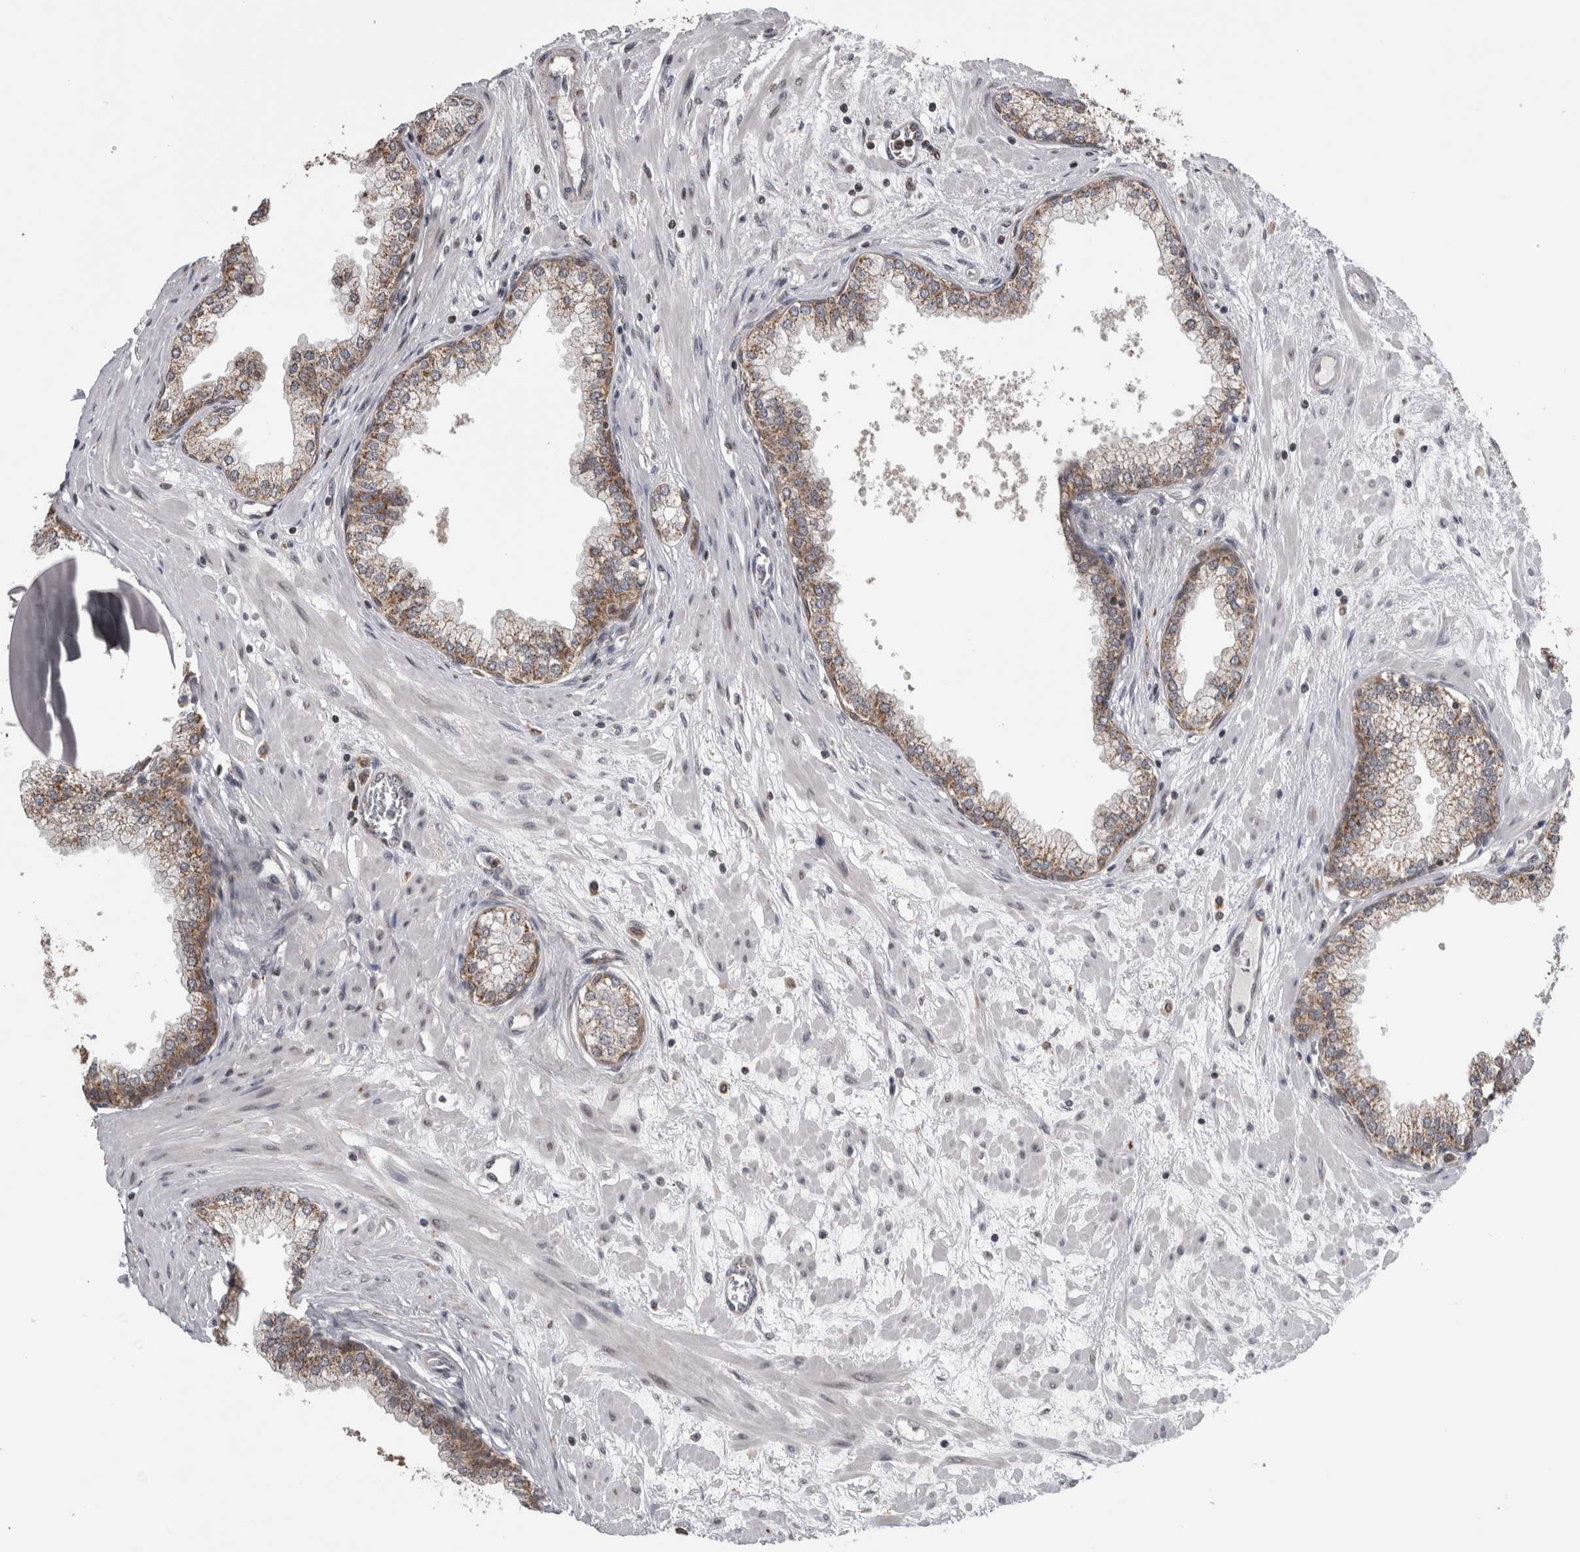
{"staining": {"intensity": "moderate", "quantity": ">75%", "location": "cytoplasmic/membranous"}, "tissue": "prostate", "cell_type": "Glandular cells", "image_type": "normal", "snomed": [{"axis": "morphology", "description": "Normal tissue, NOS"}, {"axis": "morphology", "description": "Urothelial carcinoma, Low grade"}, {"axis": "topography", "description": "Urinary bladder"}, {"axis": "topography", "description": "Prostate"}], "caption": "Immunohistochemistry (DAB (3,3'-diaminobenzidine)) staining of benign human prostate displays moderate cytoplasmic/membranous protein positivity in approximately >75% of glandular cells. The staining is performed using DAB brown chromogen to label protein expression. The nuclei are counter-stained blue using hematoxylin.", "gene": "OR2K2", "patient": {"sex": "male", "age": 60}}